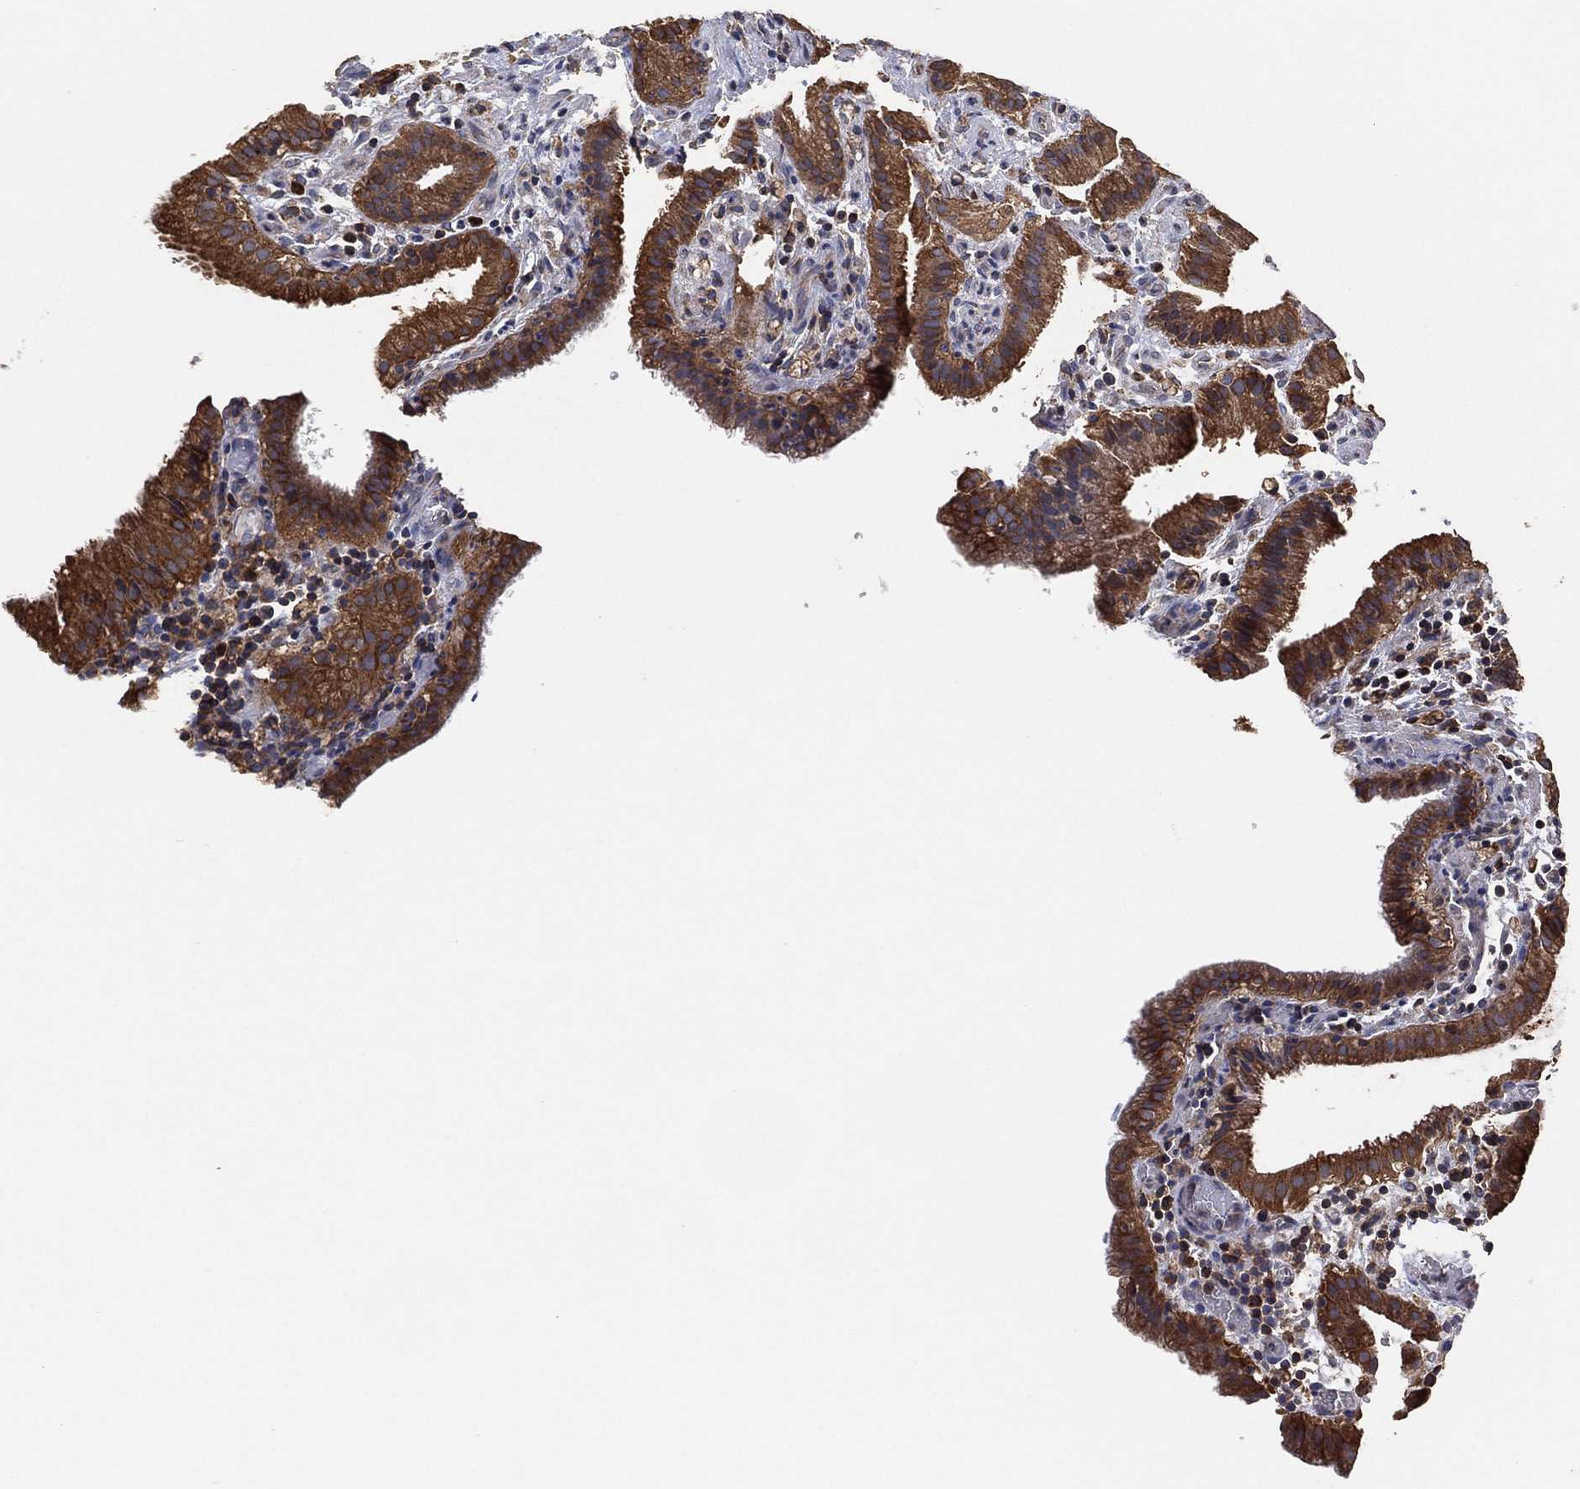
{"staining": {"intensity": "strong", "quantity": "25%-75%", "location": "cytoplasmic/membranous"}, "tissue": "gallbladder", "cell_type": "Glandular cells", "image_type": "normal", "snomed": [{"axis": "morphology", "description": "Normal tissue, NOS"}, {"axis": "topography", "description": "Gallbladder"}], "caption": "Glandular cells display high levels of strong cytoplasmic/membranous positivity in approximately 25%-75% of cells in benign gallbladder.", "gene": "LIMD1", "patient": {"sex": "male", "age": 62}}